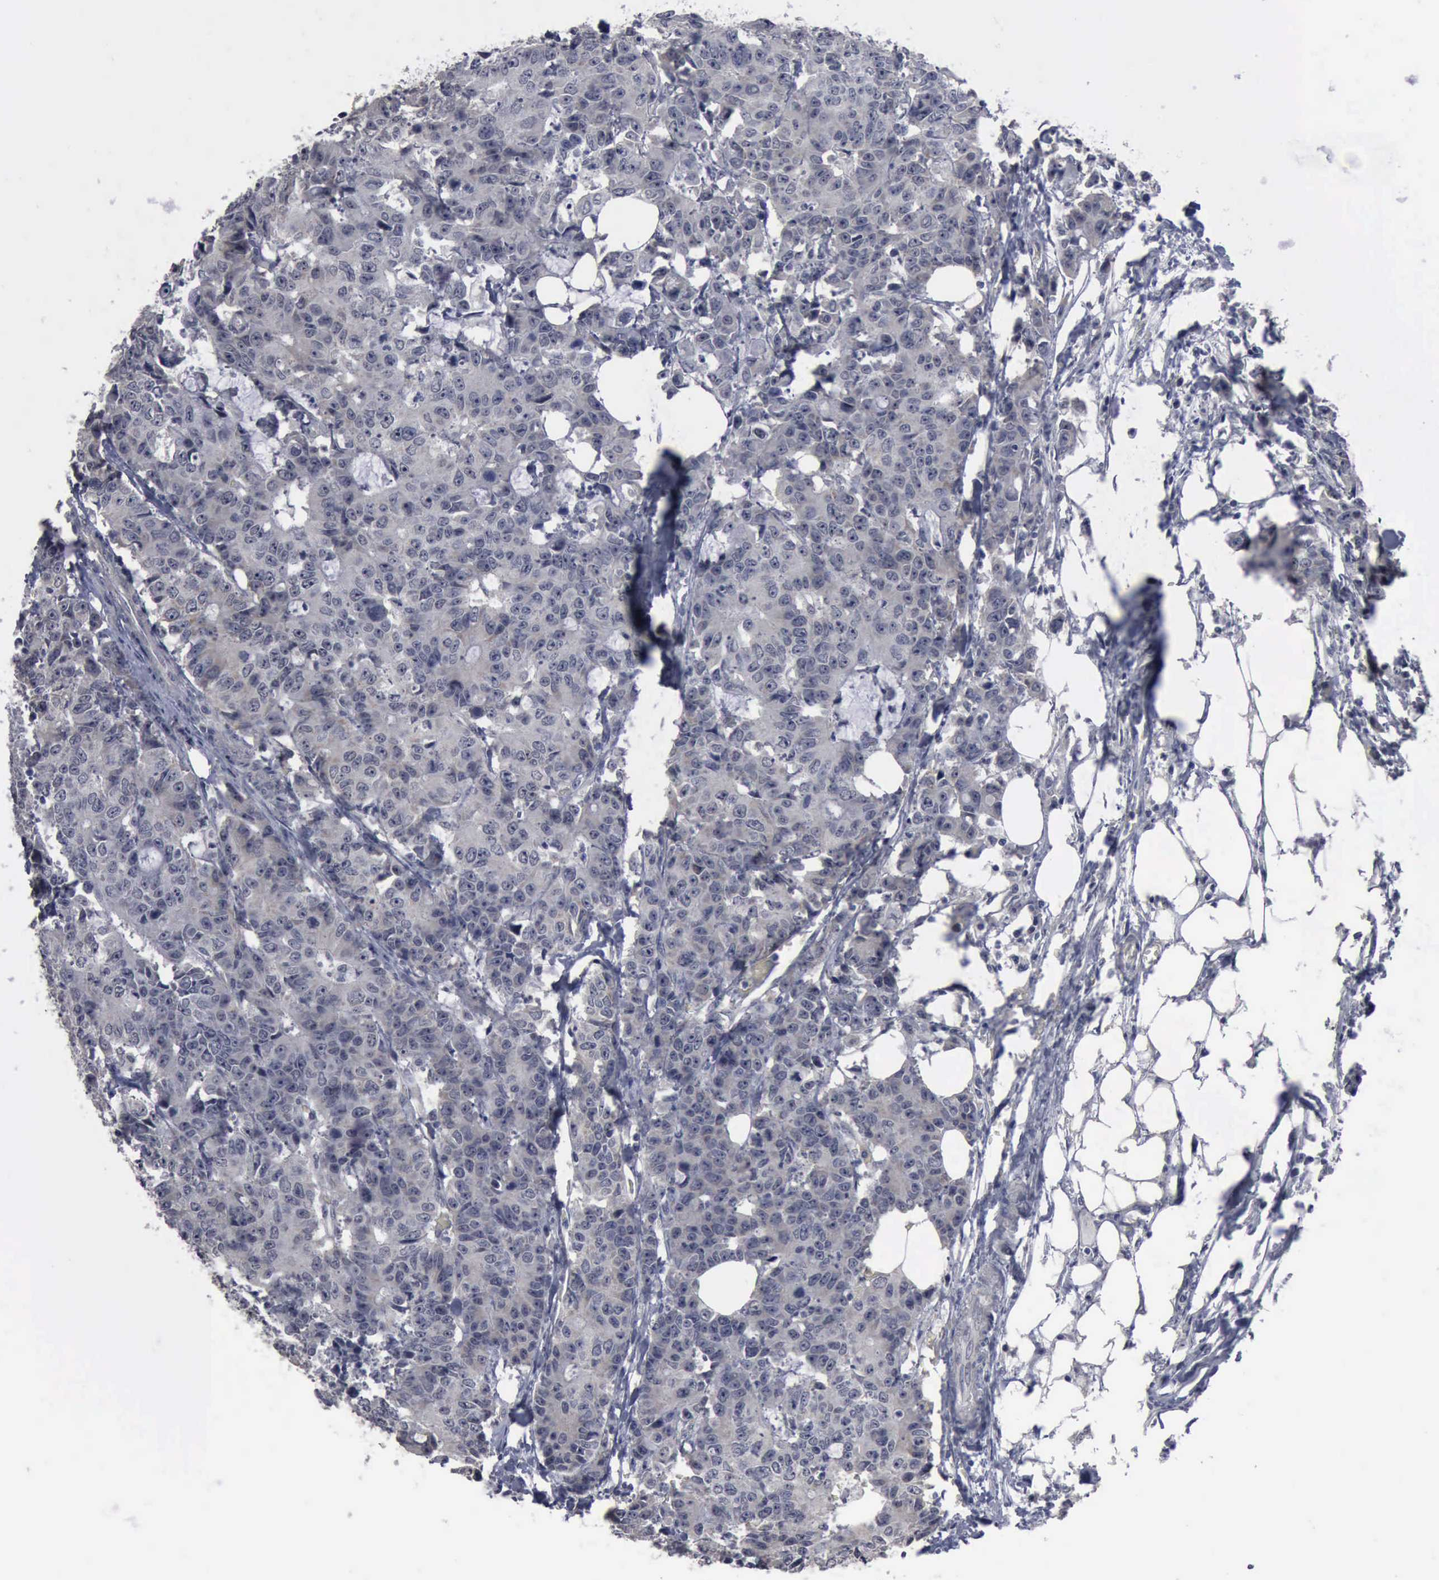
{"staining": {"intensity": "negative", "quantity": "none", "location": "none"}, "tissue": "colorectal cancer", "cell_type": "Tumor cells", "image_type": "cancer", "snomed": [{"axis": "morphology", "description": "Adenocarcinoma, NOS"}, {"axis": "topography", "description": "Colon"}], "caption": "Immunohistochemical staining of human colorectal cancer demonstrates no significant staining in tumor cells.", "gene": "MYO18B", "patient": {"sex": "female", "age": 86}}